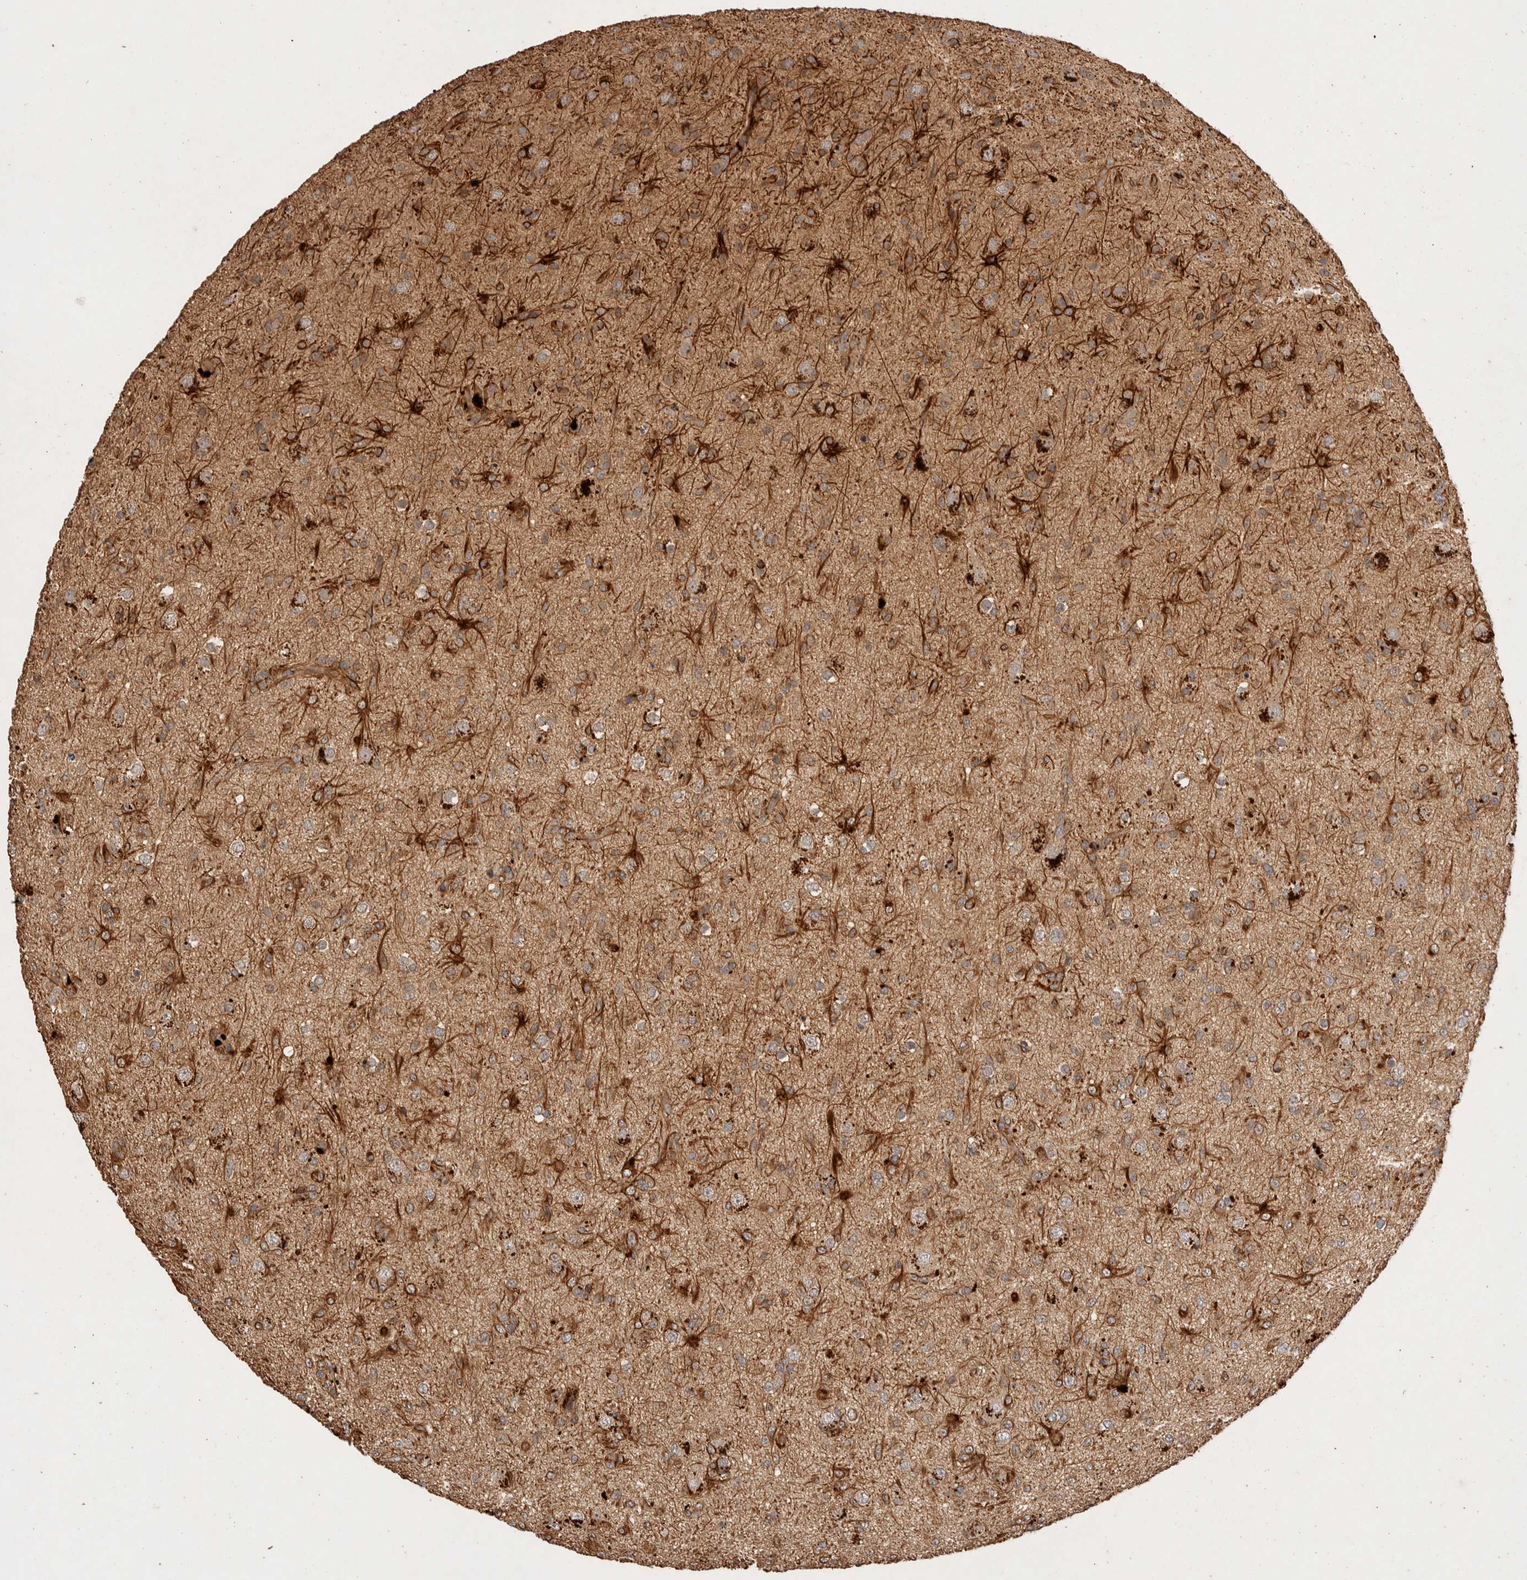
{"staining": {"intensity": "moderate", "quantity": ">75%", "location": "cytoplasmic/membranous"}, "tissue": "glioma", "cell_type": "Tumor cells", "image_type": "cancer", "snomed": [{"axis": "morphology", "description": "Glioma, malignant, Low grade"}, {"axis": "topography", "description": "Brain"}], "caption": "This is an image of immunohistochemistry (IHC) staining of low-grade glioma (malignant), which shows moderate expression in the cytoplasmic/membranous of tumor cells.", "gene": "NSMAF", "patient": {"sex": "male", "age": 65}}